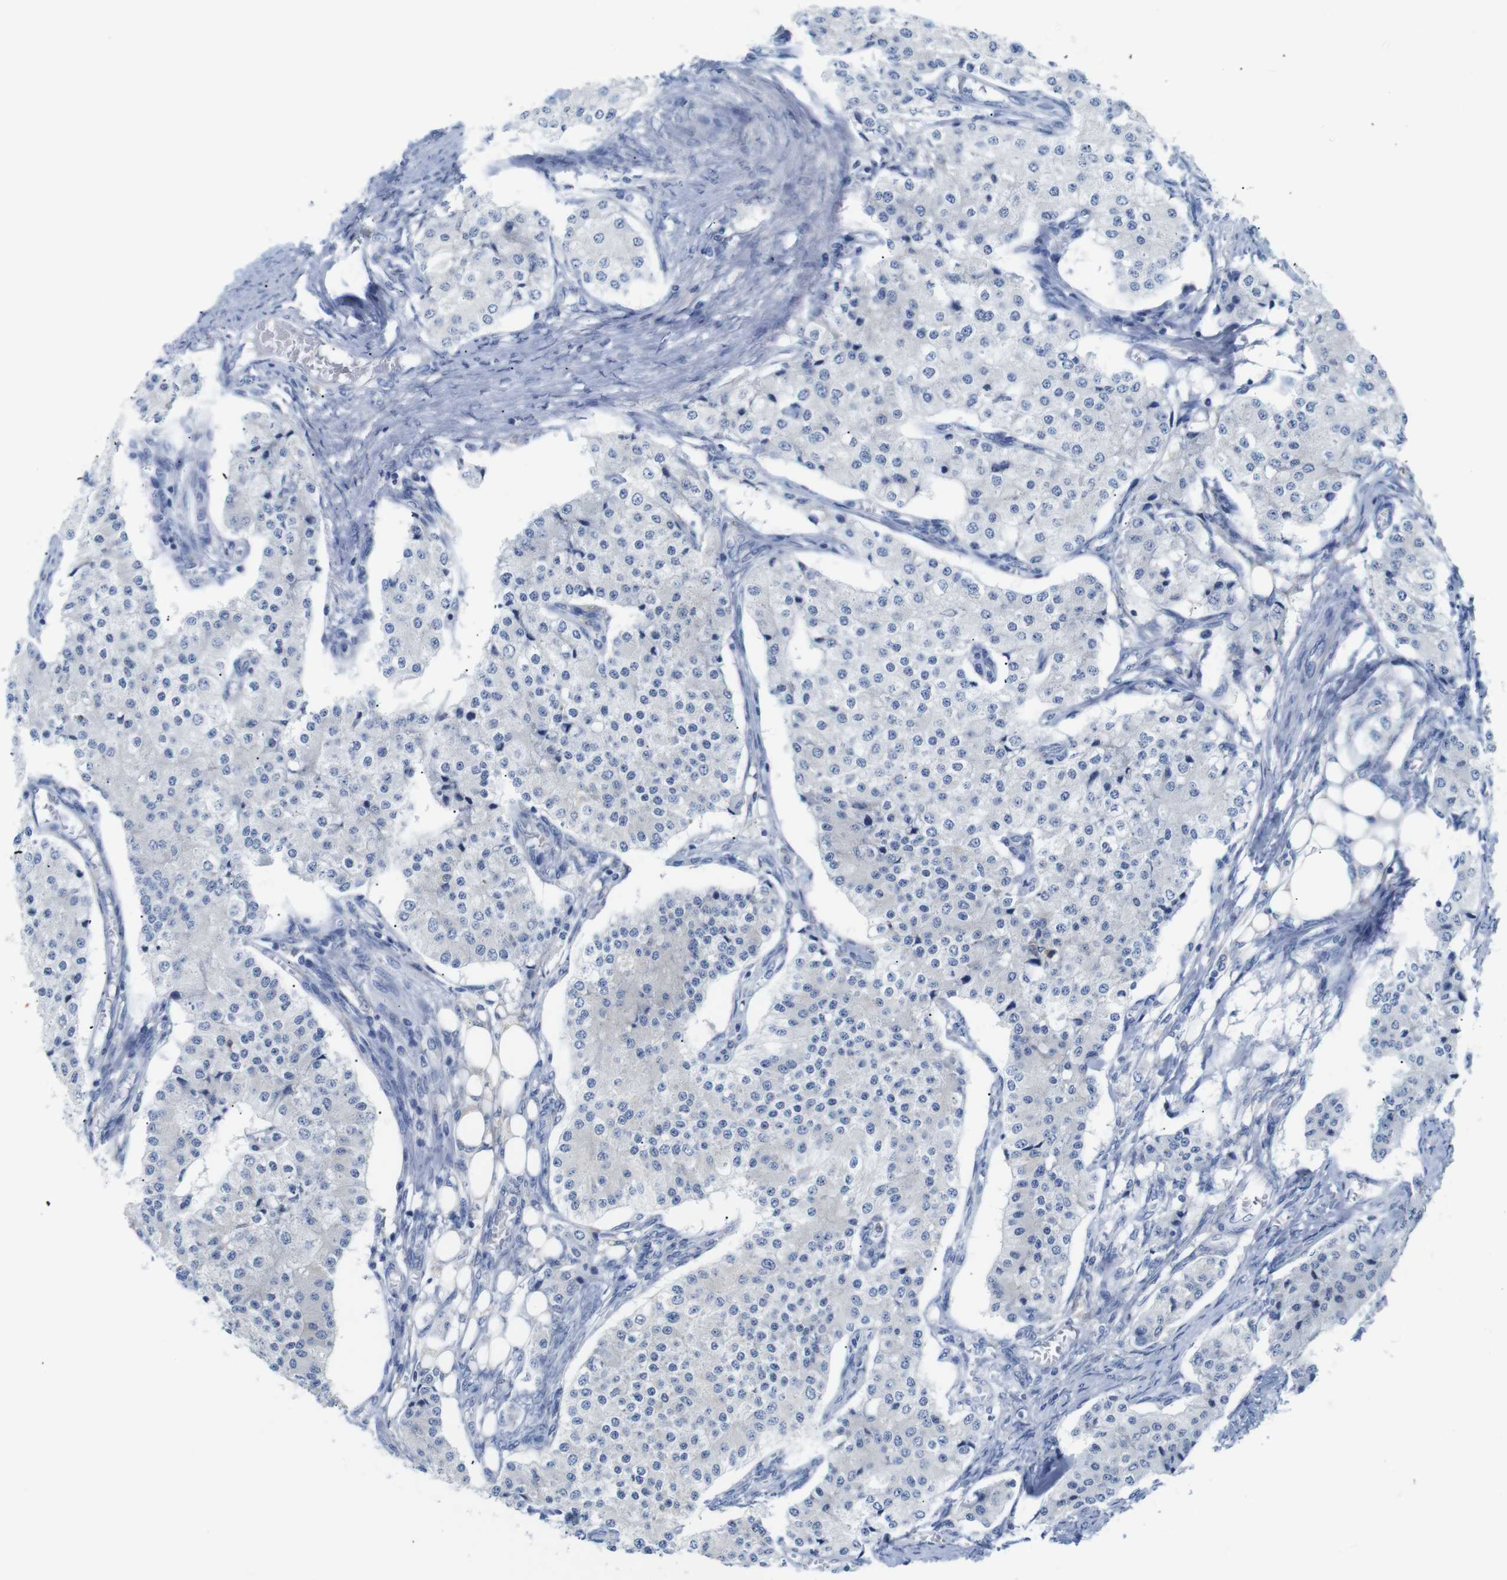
{"staining": {"intensity": "negative", "quantity": "none", "location": "none"}, "tissue": "carcinoid", "cell_type": "Tumor cells", "image_type": "cancer", "snomed": [{"axis": "morphology", "description": "Carcinoid, malignant, NOS"}, {"axis": "topography", "description": "Colon"}], "caption": "This is an immunohistochemistry image of malignant carcinoid. There is no expression in tumor cells.", "gene": "NEBL", "patient": {"sex": "female", "age": 52}}